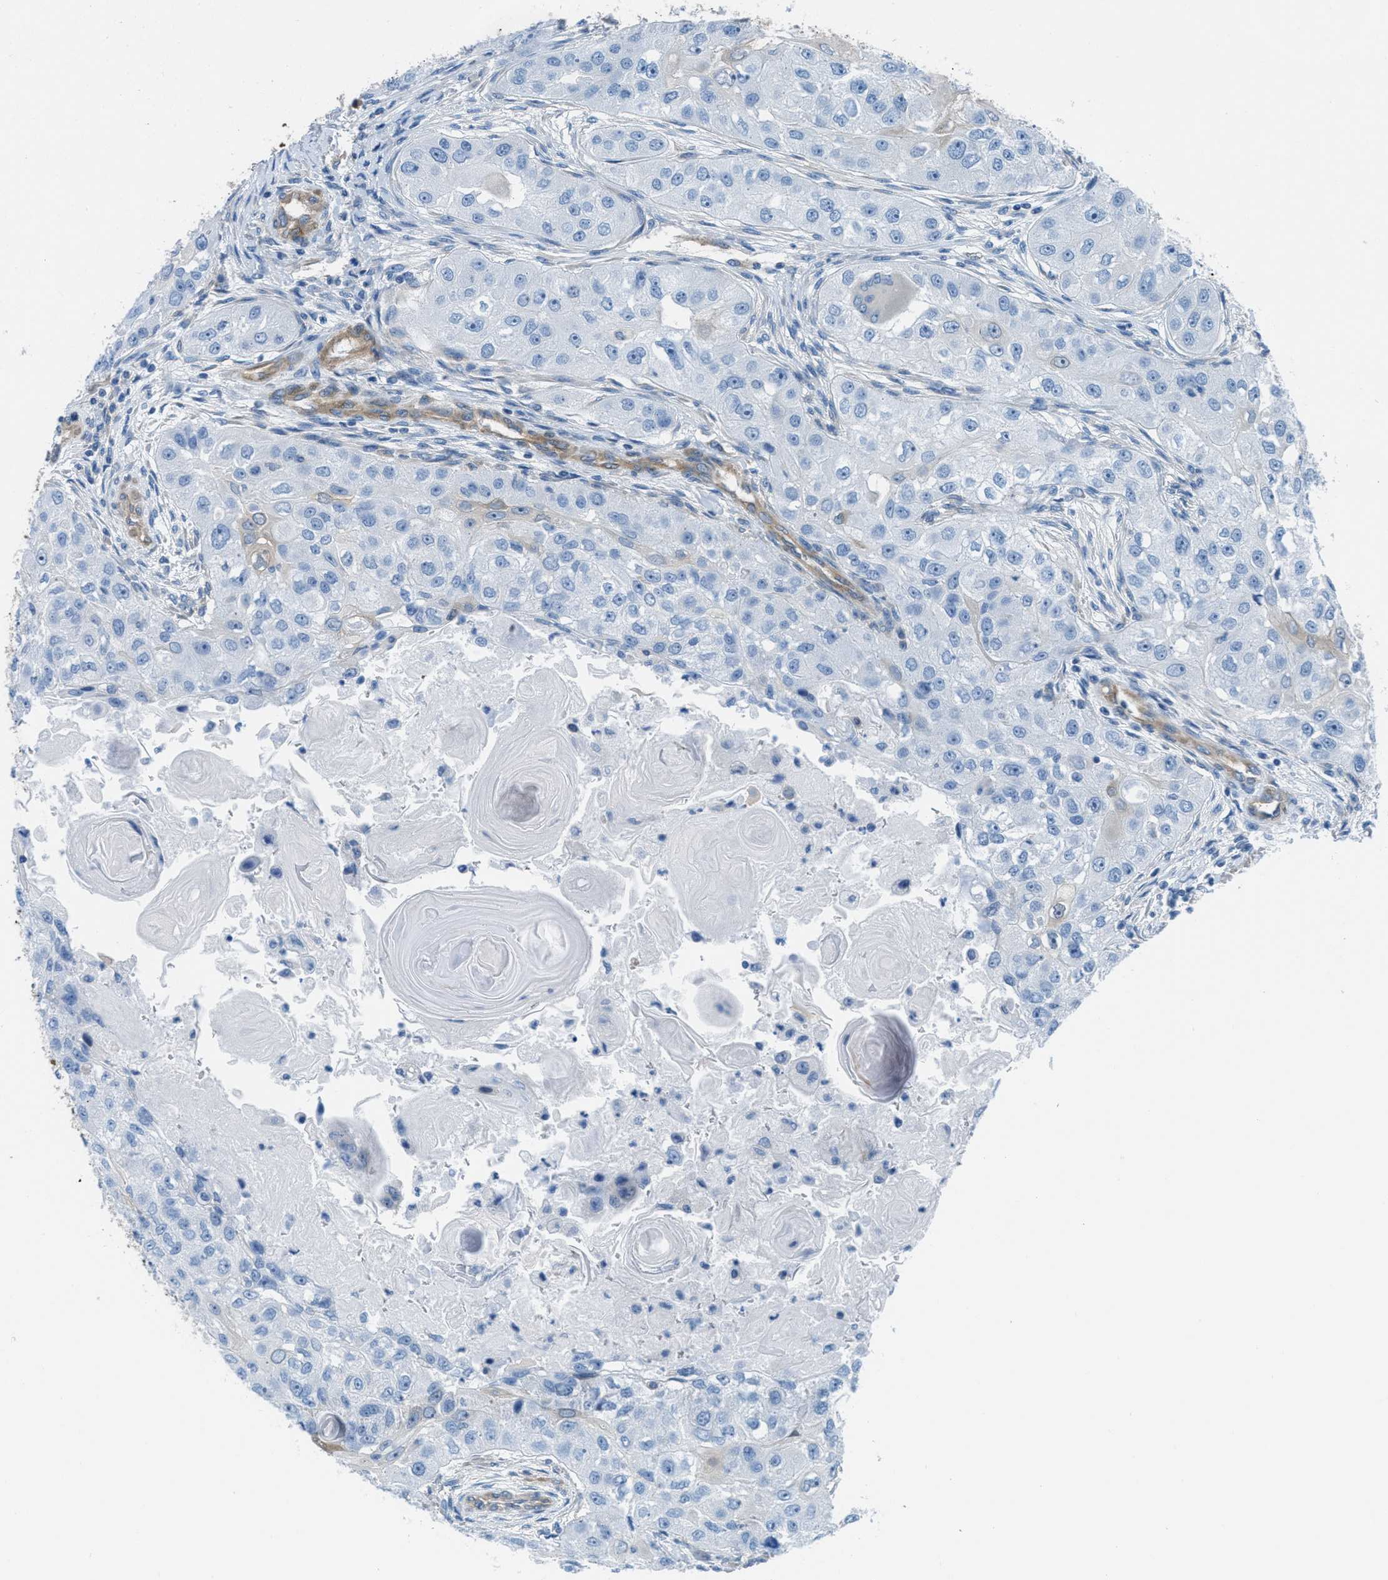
{"staining": {"intensity": "negative", "quantity": "none", "location": "none"}, "tissue": "head and neck cancer", "cell_type": "Tumor cells", "image_type": "cancer", "snomed": [{"axis": "morphology", "description": "Normal tissue, NOS"}, {"axis": "morphology", "description": "Squamous cell carcinoma, NOS"}, {"axis": "topography", "description": "Oral tissue"}, {"axis": "topography", "description": "Head-Neck"}], "caption": "Squamous cell carcinoma (head and neck) was stained to show a protein in brown. There is no significant positivity in tumor cells.", "gene": "MAPRE2", "patient": {"sex": "female", "age": 50}}